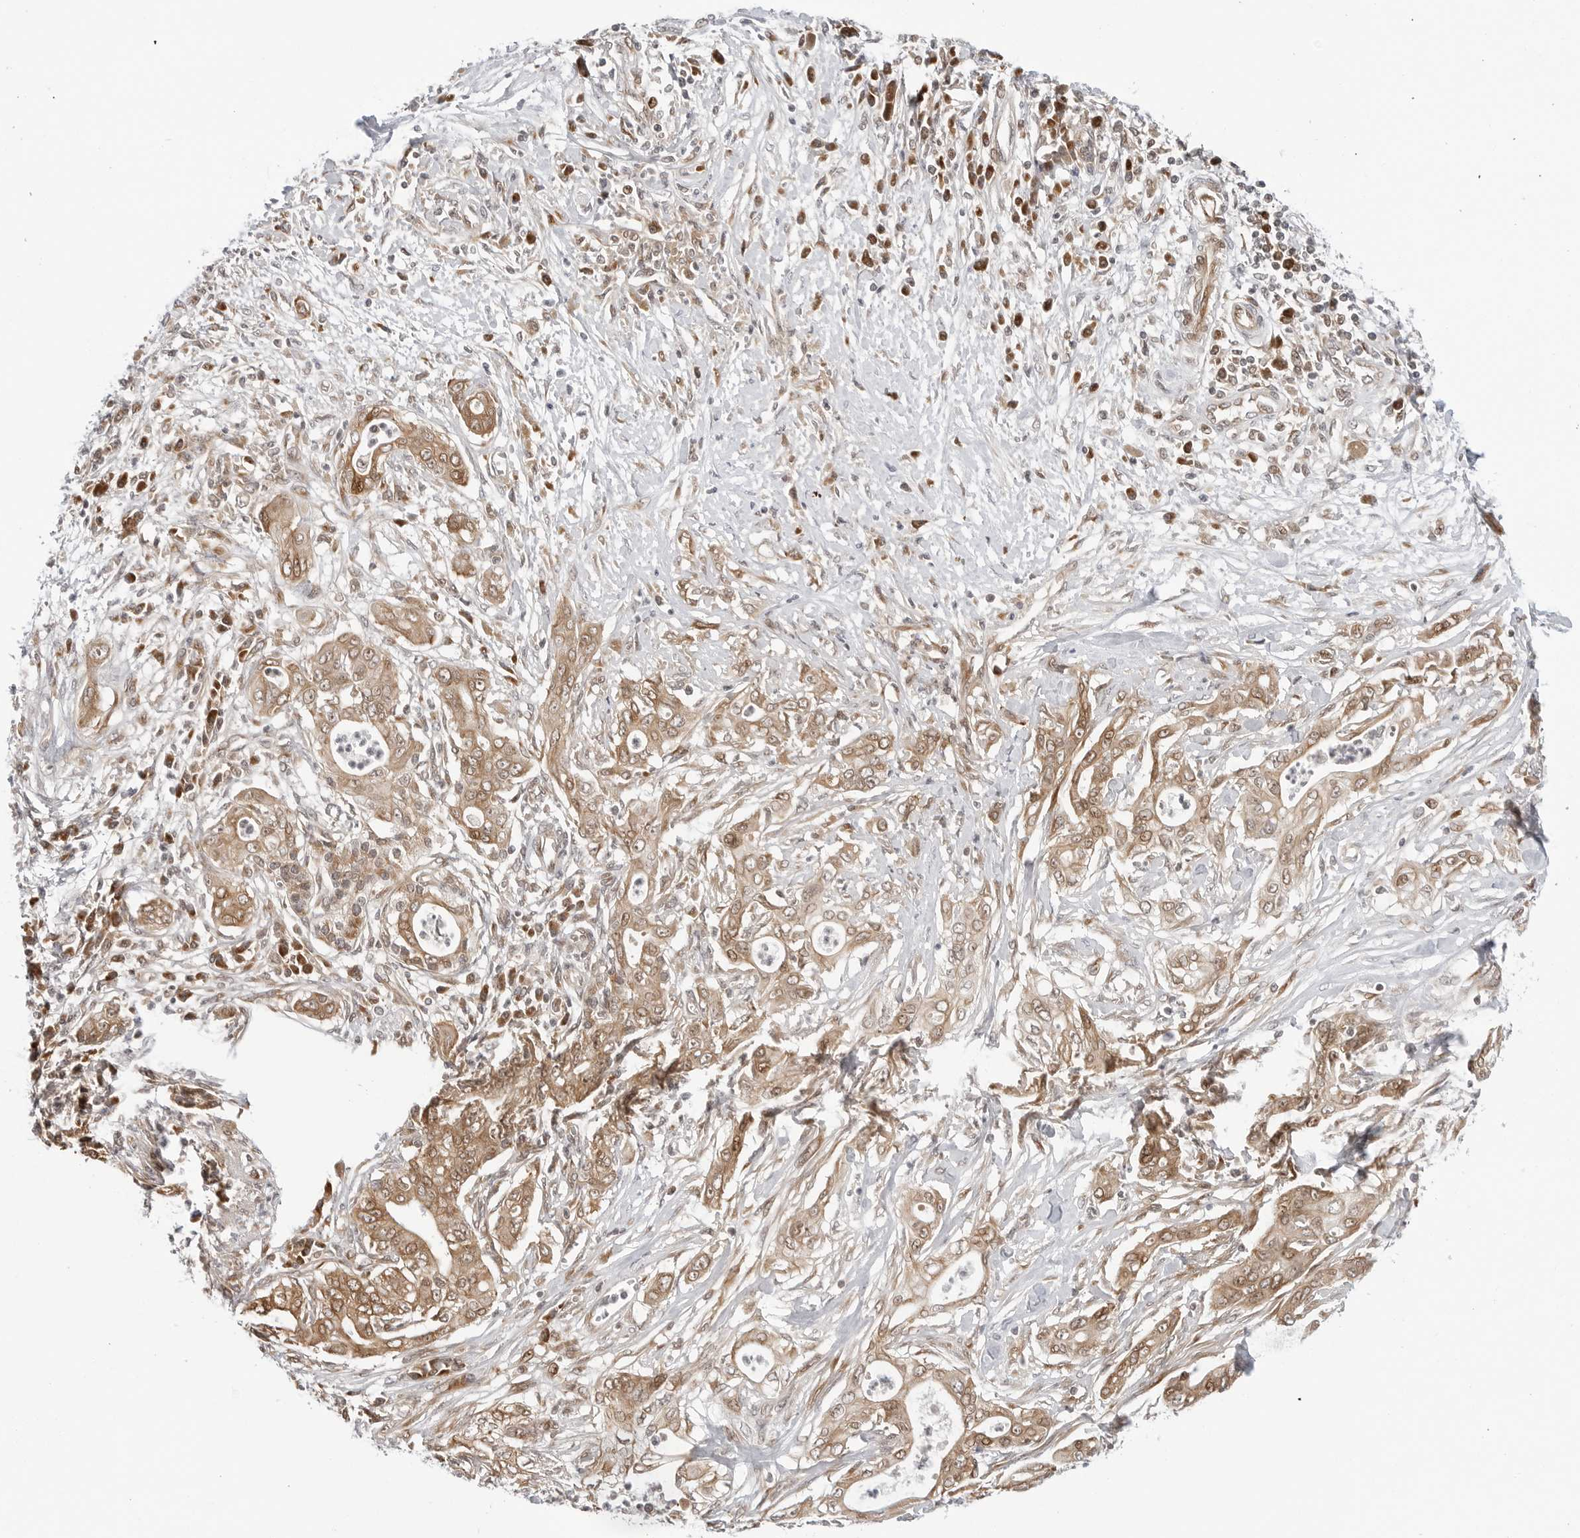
{"staining": {"intensity": "moderate", "quantity": ">75%", "location": "cytoplasmic/membranous"}, "tissue": "pancreatic cancer", "cell_type": "Tumor cells", "image_type": "cancer", "snomed": [{"axis": "morphology", "description": "Adenocarcinoma, NOS"}, {"axis": "topography", "description": "Pancreas"}], "caption": "A brown stain shows moderate cytoplasmic/membranous expression of a protein in pancreatic cancer tumor cells. The staining was performed using DAB (3,3'-diaminobenzidine), with brown indicating positive protein expression. Nuclei are stained blue with hematoxylin.", "gene": "TIPRL", "patient": {"sex": "male", "age": 58}}